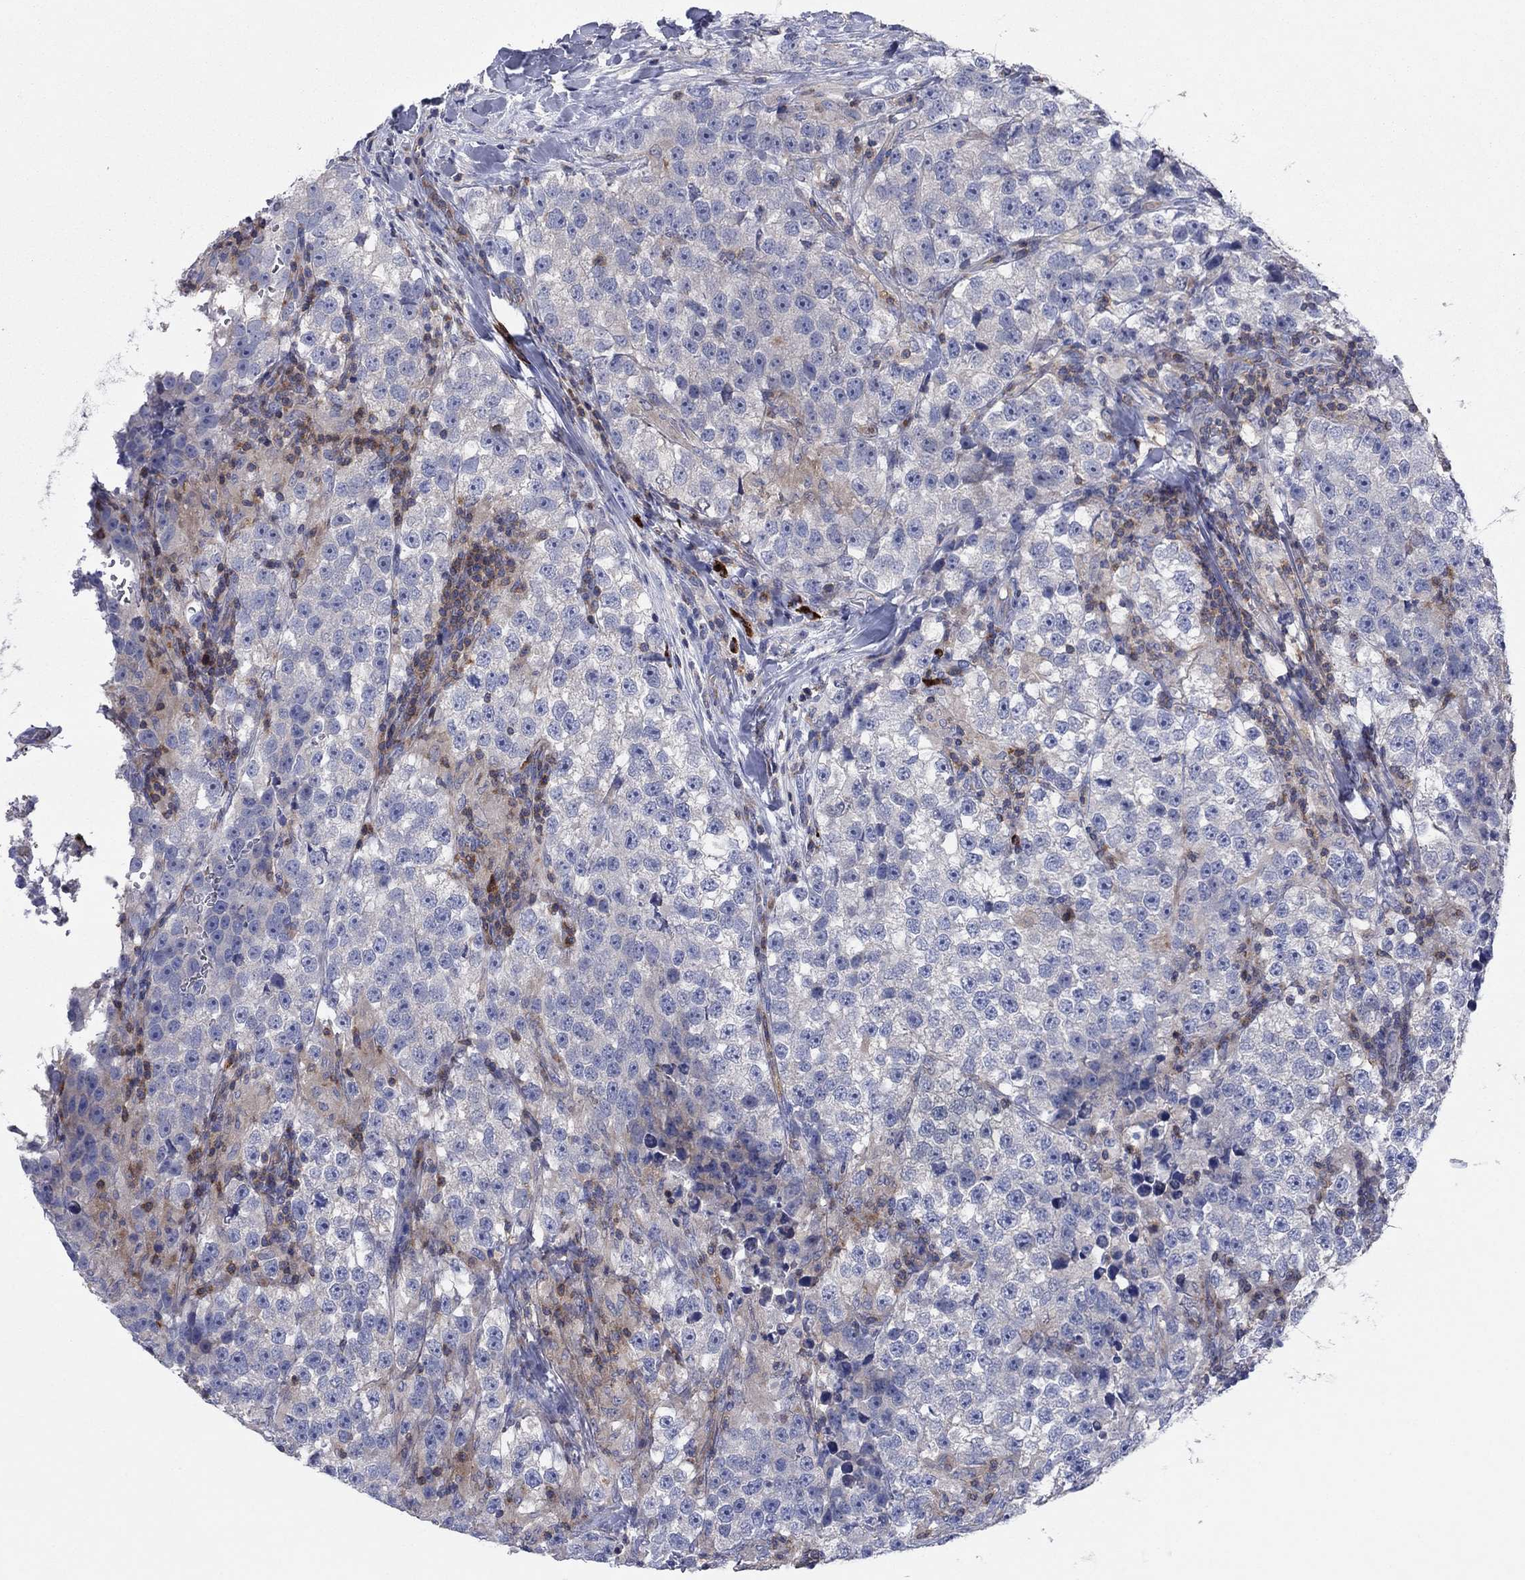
{"staining": {"intensity": "weak", "quantity": "<25%", "location": "cytoplasmic/membranous"}, "tissue": "testis cancer", "cell_type": "Tumor cells", "image_type": "cancer", "snomed": [{"axis": "morphology", "description": "Seminoma, NOS"}, {"axis": "topography", "description": "Testis"}], "caption": "The micrograph shows no significant staining in tumor cells of seminoma (testis).", "gene": "PVR", "patient": {"sex": "male", "age": 46}}